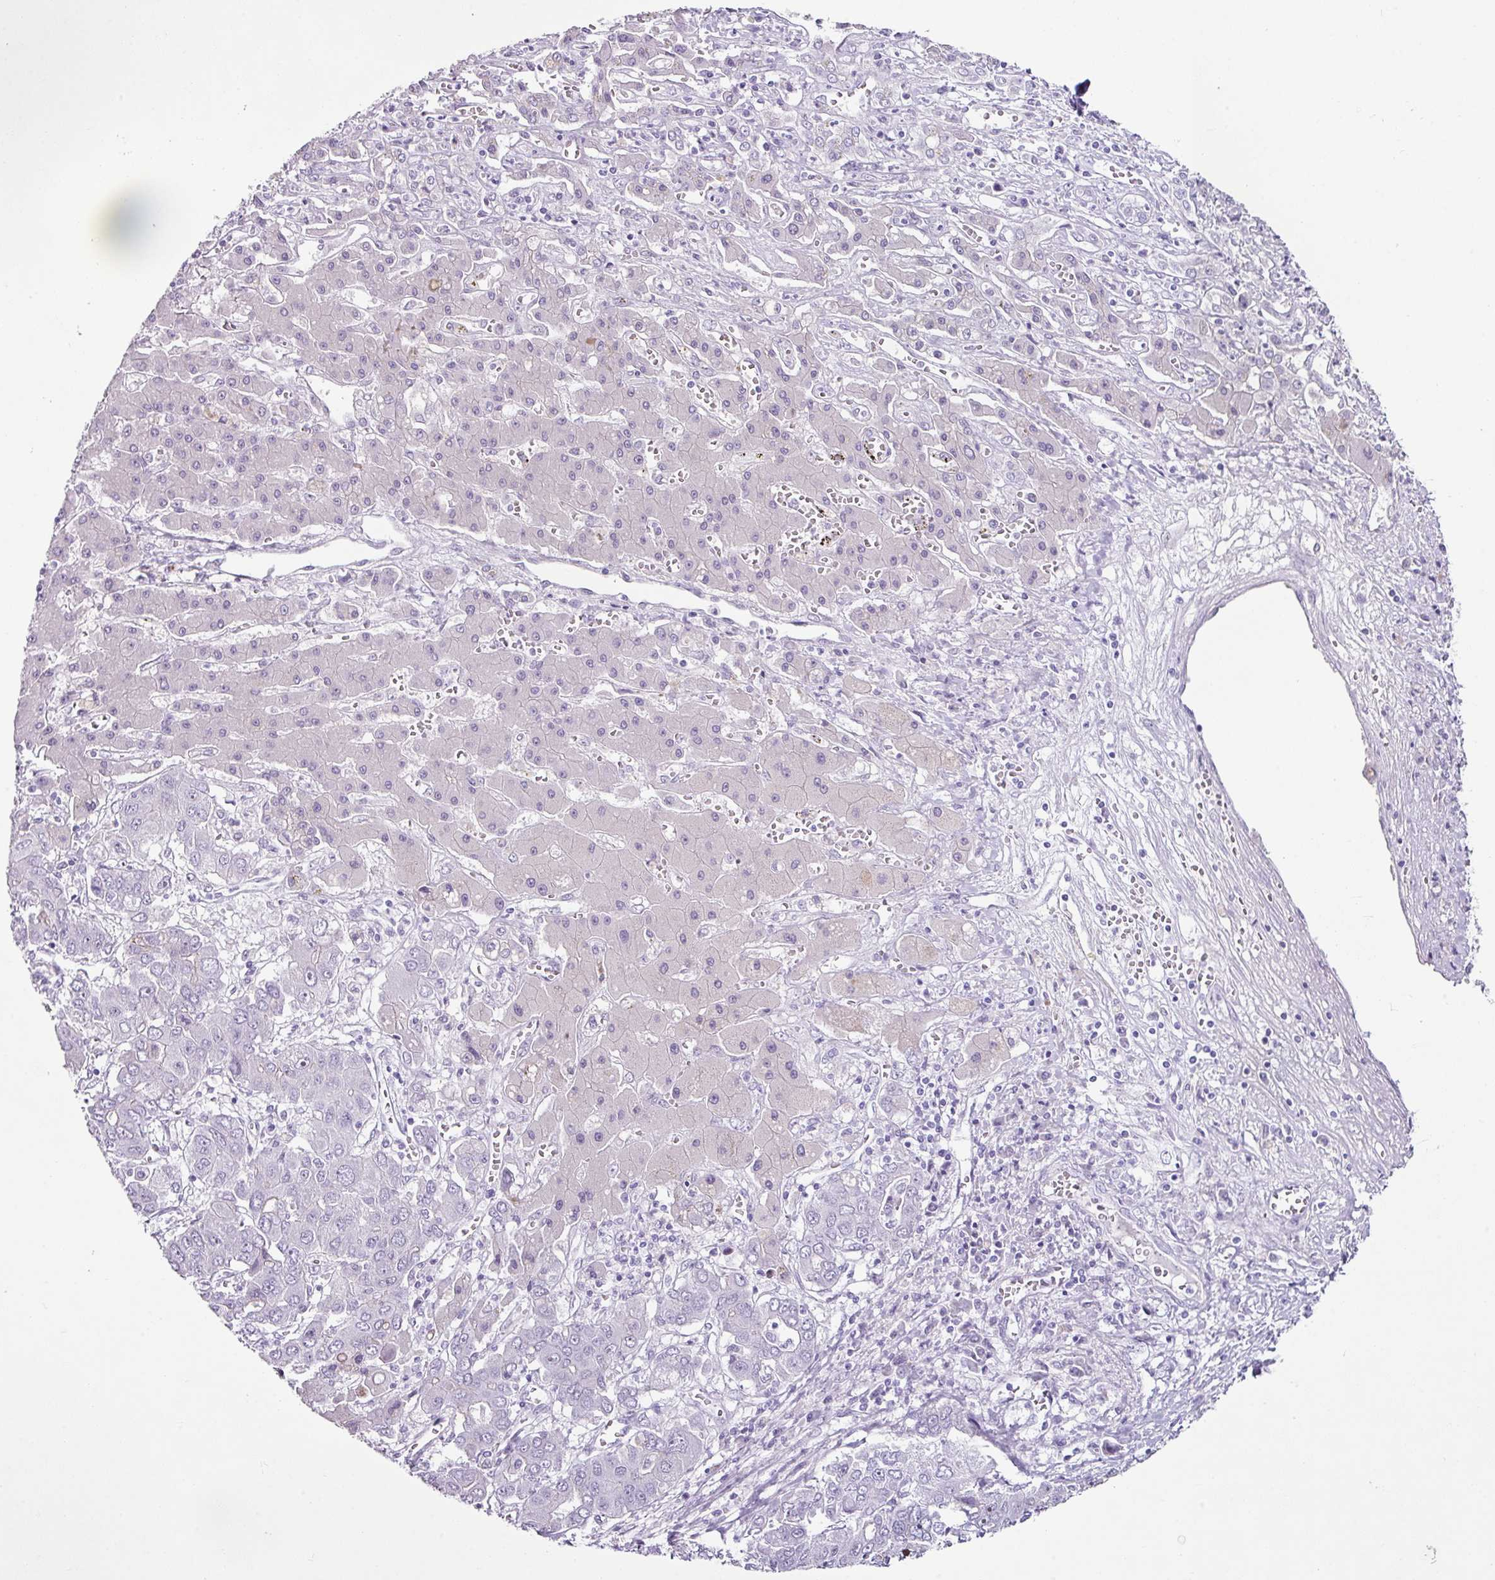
{"staining": {"intensity": "negative", "quantity": "none", "location": "none"}, "tissue": "liver cancer", "cell_type": "Tumor cells", "image_type": "cancer", "snomed": [{"axis": "morphology", "description": "Cholangiocarcinoma"}, {"axis": "topography", "description": "Liver"}], "caption": "An IHC micrograph of liver cancer (cholangiocarcinoma) is shown. There is no staining in tumor cells of liver cancer (cholangiocarcinoma).", "gene": "TRA2A", "patient": {"sex": "male", "age": 67}}